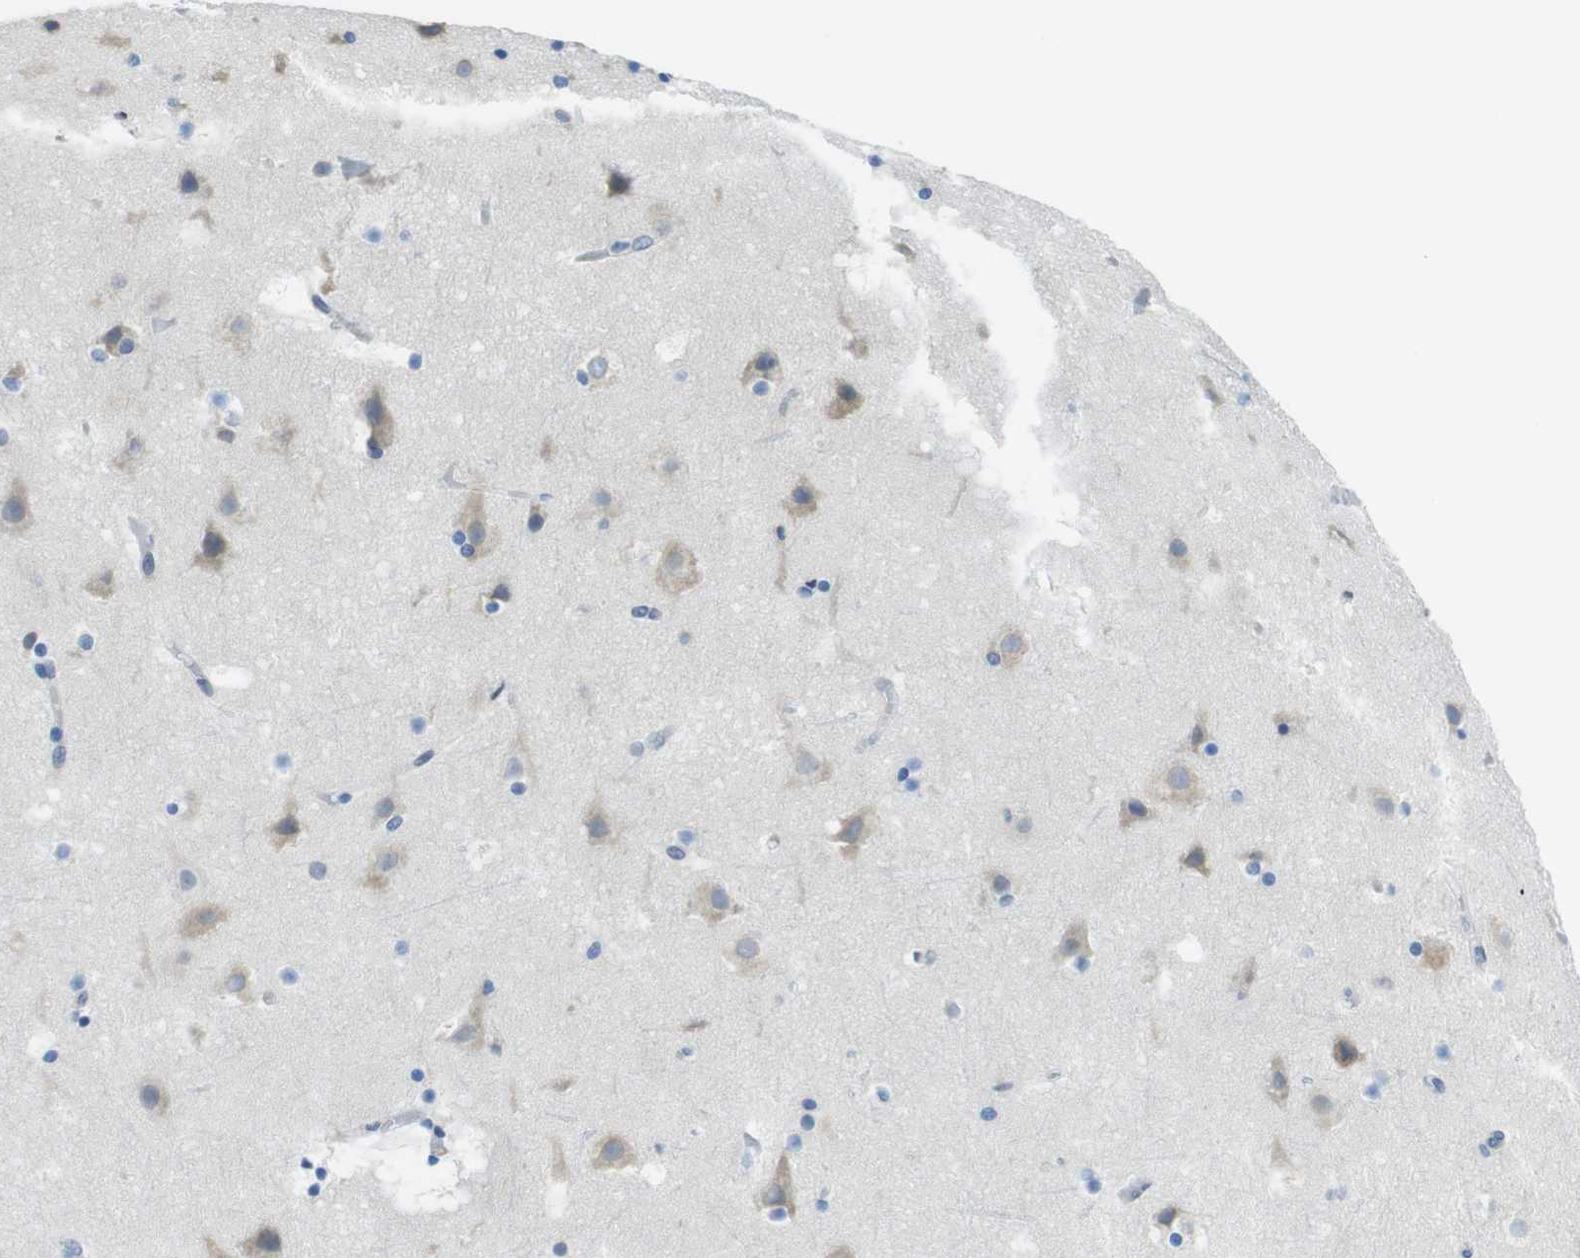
{"staining": {"intensity": "negative", "quantity": "none", "location": "none"}, "tissue": "cerebral cortex", "cell_type": "Endothelial cells", "image_type": "normal", "snomed": [{"axis": "morphology", "description": "Normal tissue, NOS"}, {"axis": "topography", "description": "Cerebral cortex"}], "caption": "Endothelial cells show no significant expression in normal cerebral cortex. Nuclei are stained in blue.", "gene": "CLPTM1L", "patient": {"sex": "male", "age": 45}}